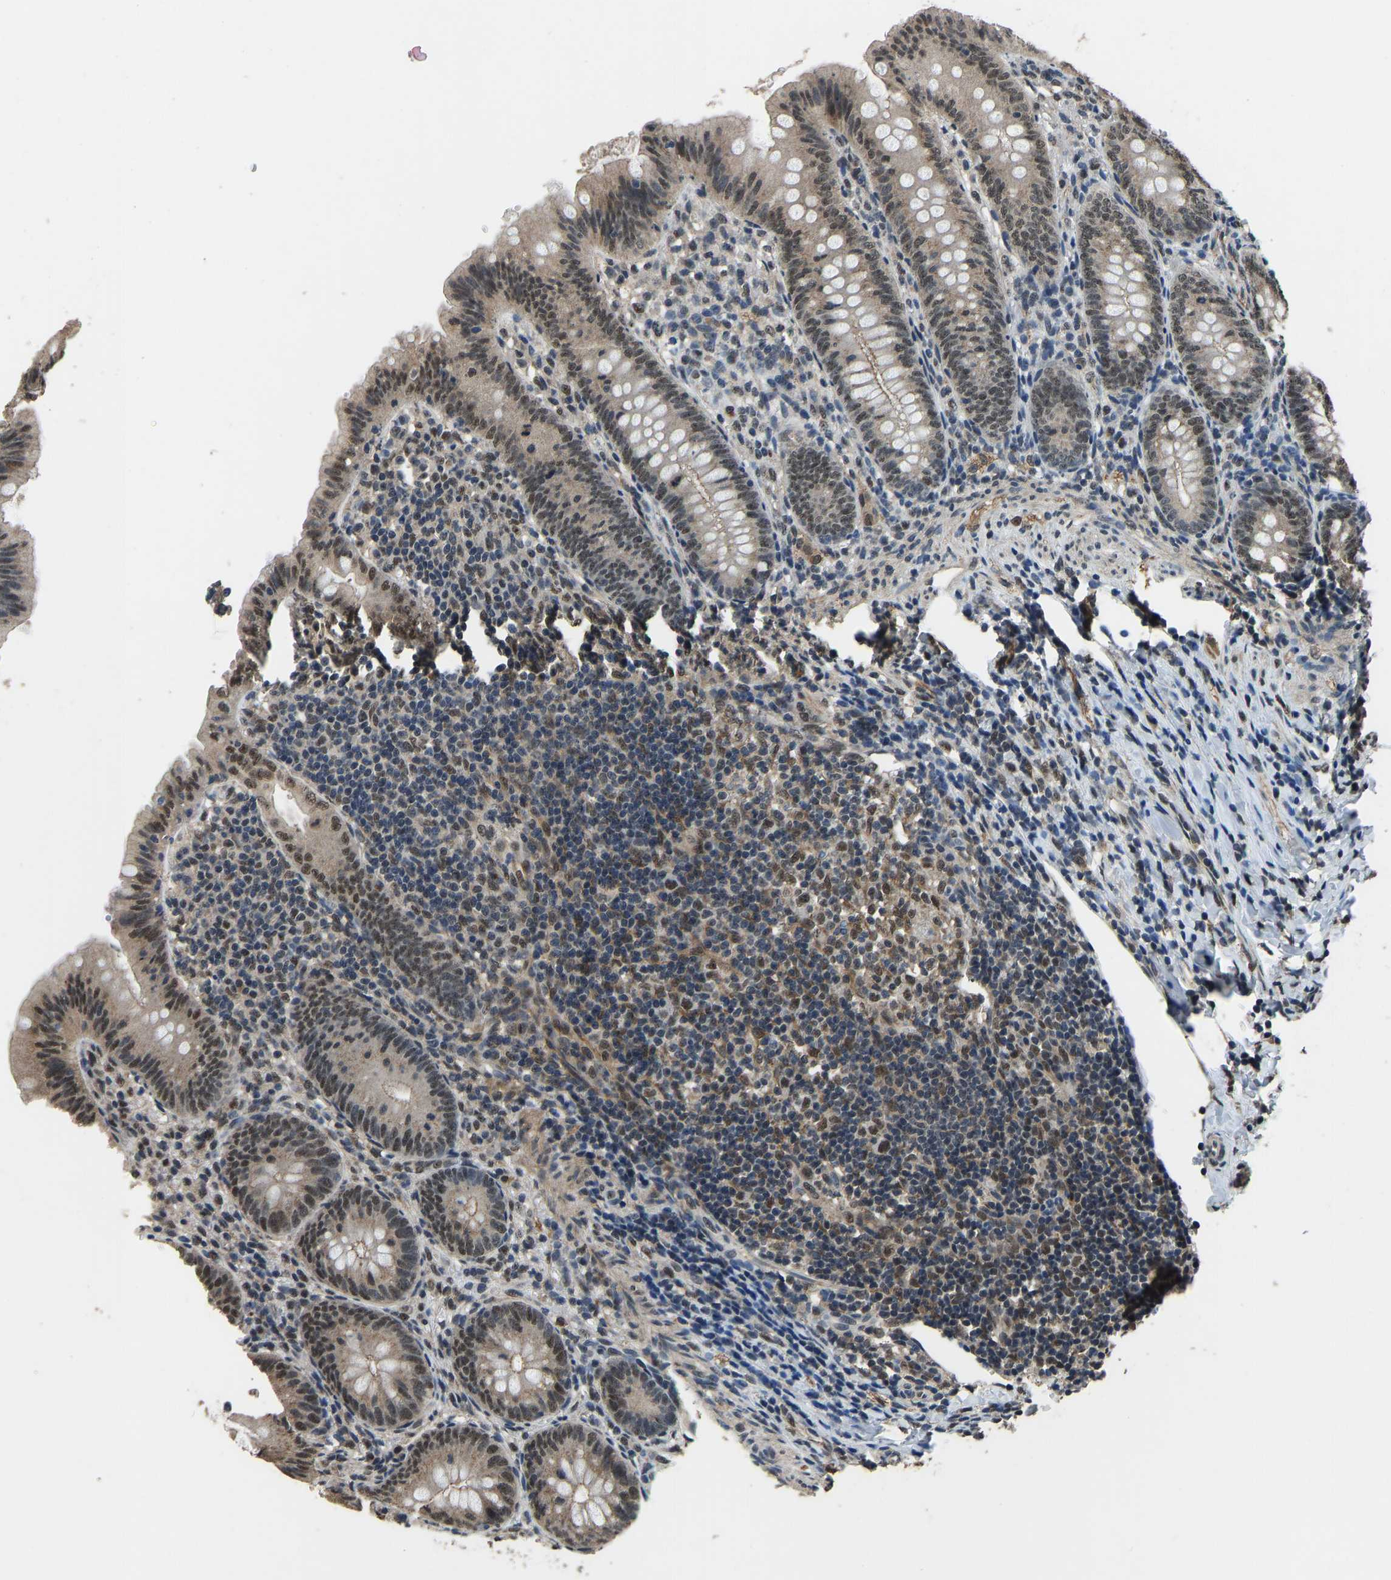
{"staining": {"intensity": "moderate", "quantity": ">75%", "location": "nuclear"}, "tissue": "appendix", "cell_type": "Glandular cells", "image_type": "normal", "snomed": [{"axis": "morphology", "description": "Normal tissue, NOS"}, {"axis": "topography", "description": "Appendix"}], "caption": "A brown stain labels moderate nuclear expression of a protein in glandular cells of benign human appendix.", "gene": "TOX4", "patient": {"sex": "male", "age": 1}}